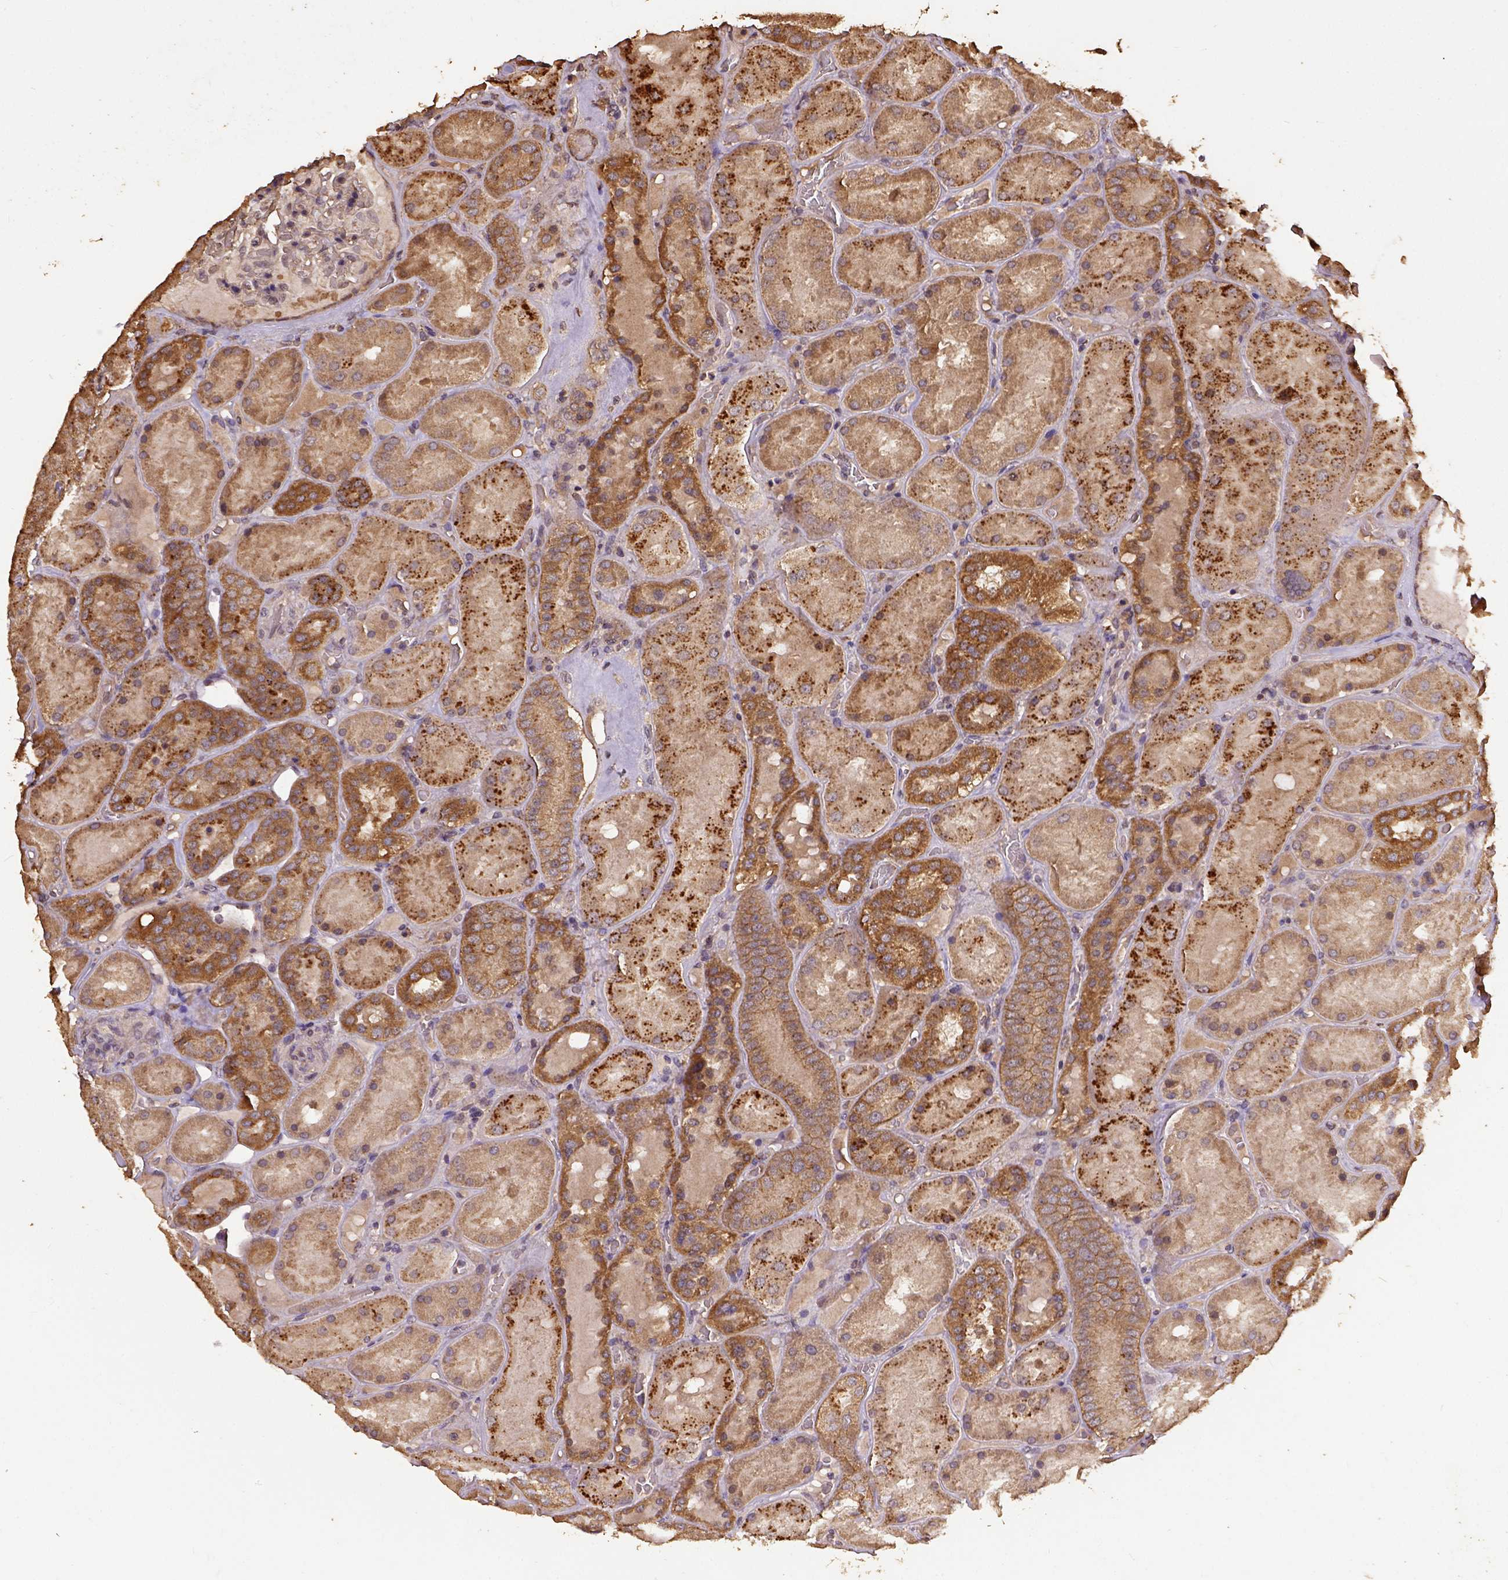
{"staining": {"intensity": "weak", "quantity": "<25%", "location": "cytoplasmic/membranous"}, "tissue": "kidney", "cell_type": "Cells in glomeruli", "image_type": "normal", "snomed": [{"axis": "morphology", "description": "Normal tissue, NOS"}, {"axis": "topography", "description": "Kidney"}], "caption": "Immunohistochemical staining of unremarkable human kidney reveals no significant staining in cells in glomeruli.", "gene": "ATP1B3", "patient": {"sex": "male", "age": 73}}